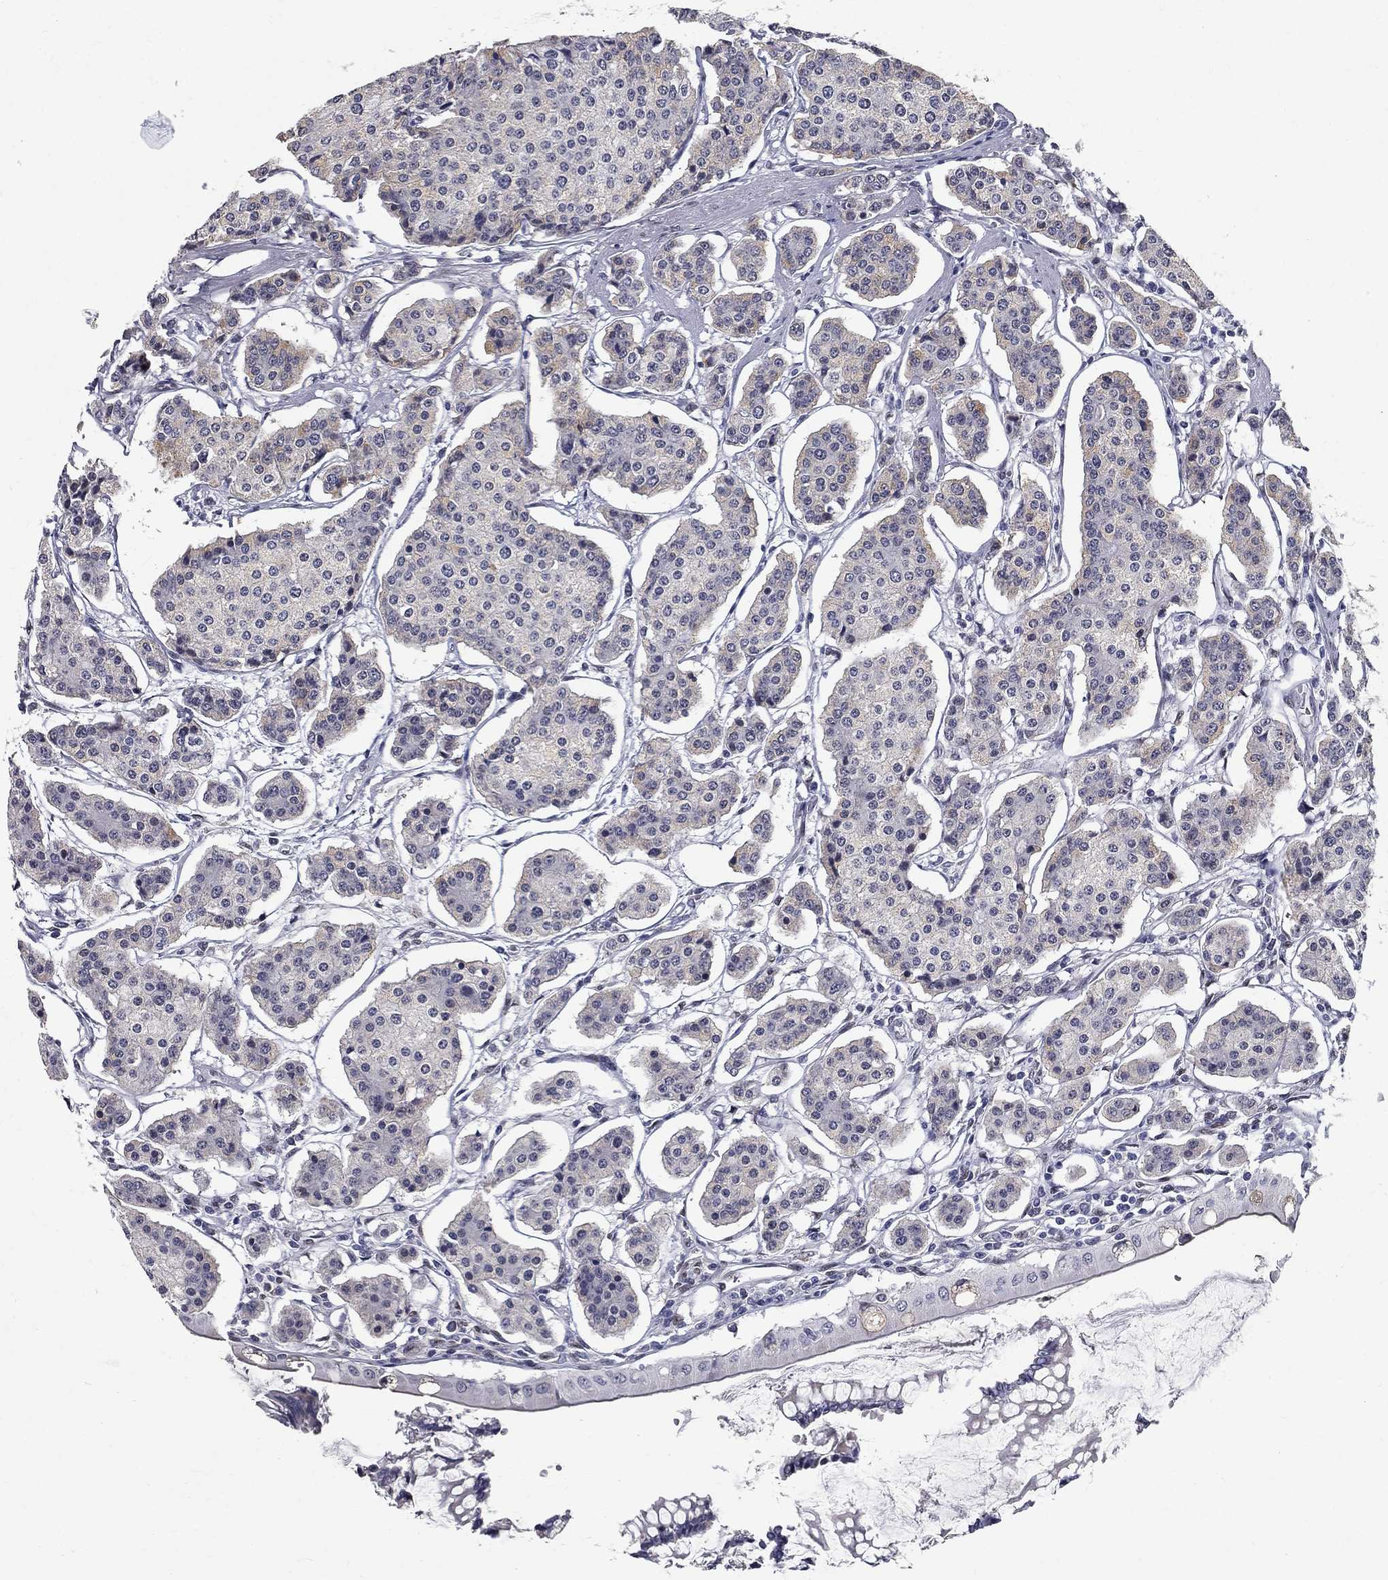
{"staining": {"intensity": "weak", "quantity": "<25%", "location": "cytoplasmic/membranous"}, "tissue": "carcinoid", "cell_type": "Tumor cells", "image_type": "cancer", "snomed": [{"axis": "morphology", "description": "Carcinoid, malignant, NOS"}, {"axis": "topography", "description": "Small intestine"}], "caption": "Protein analysis of carcinoid (malignant) shows no significant positivity in tumor cells.", "gene": "RBFOX1", "patient": {"sex": "female", "age": 65}}